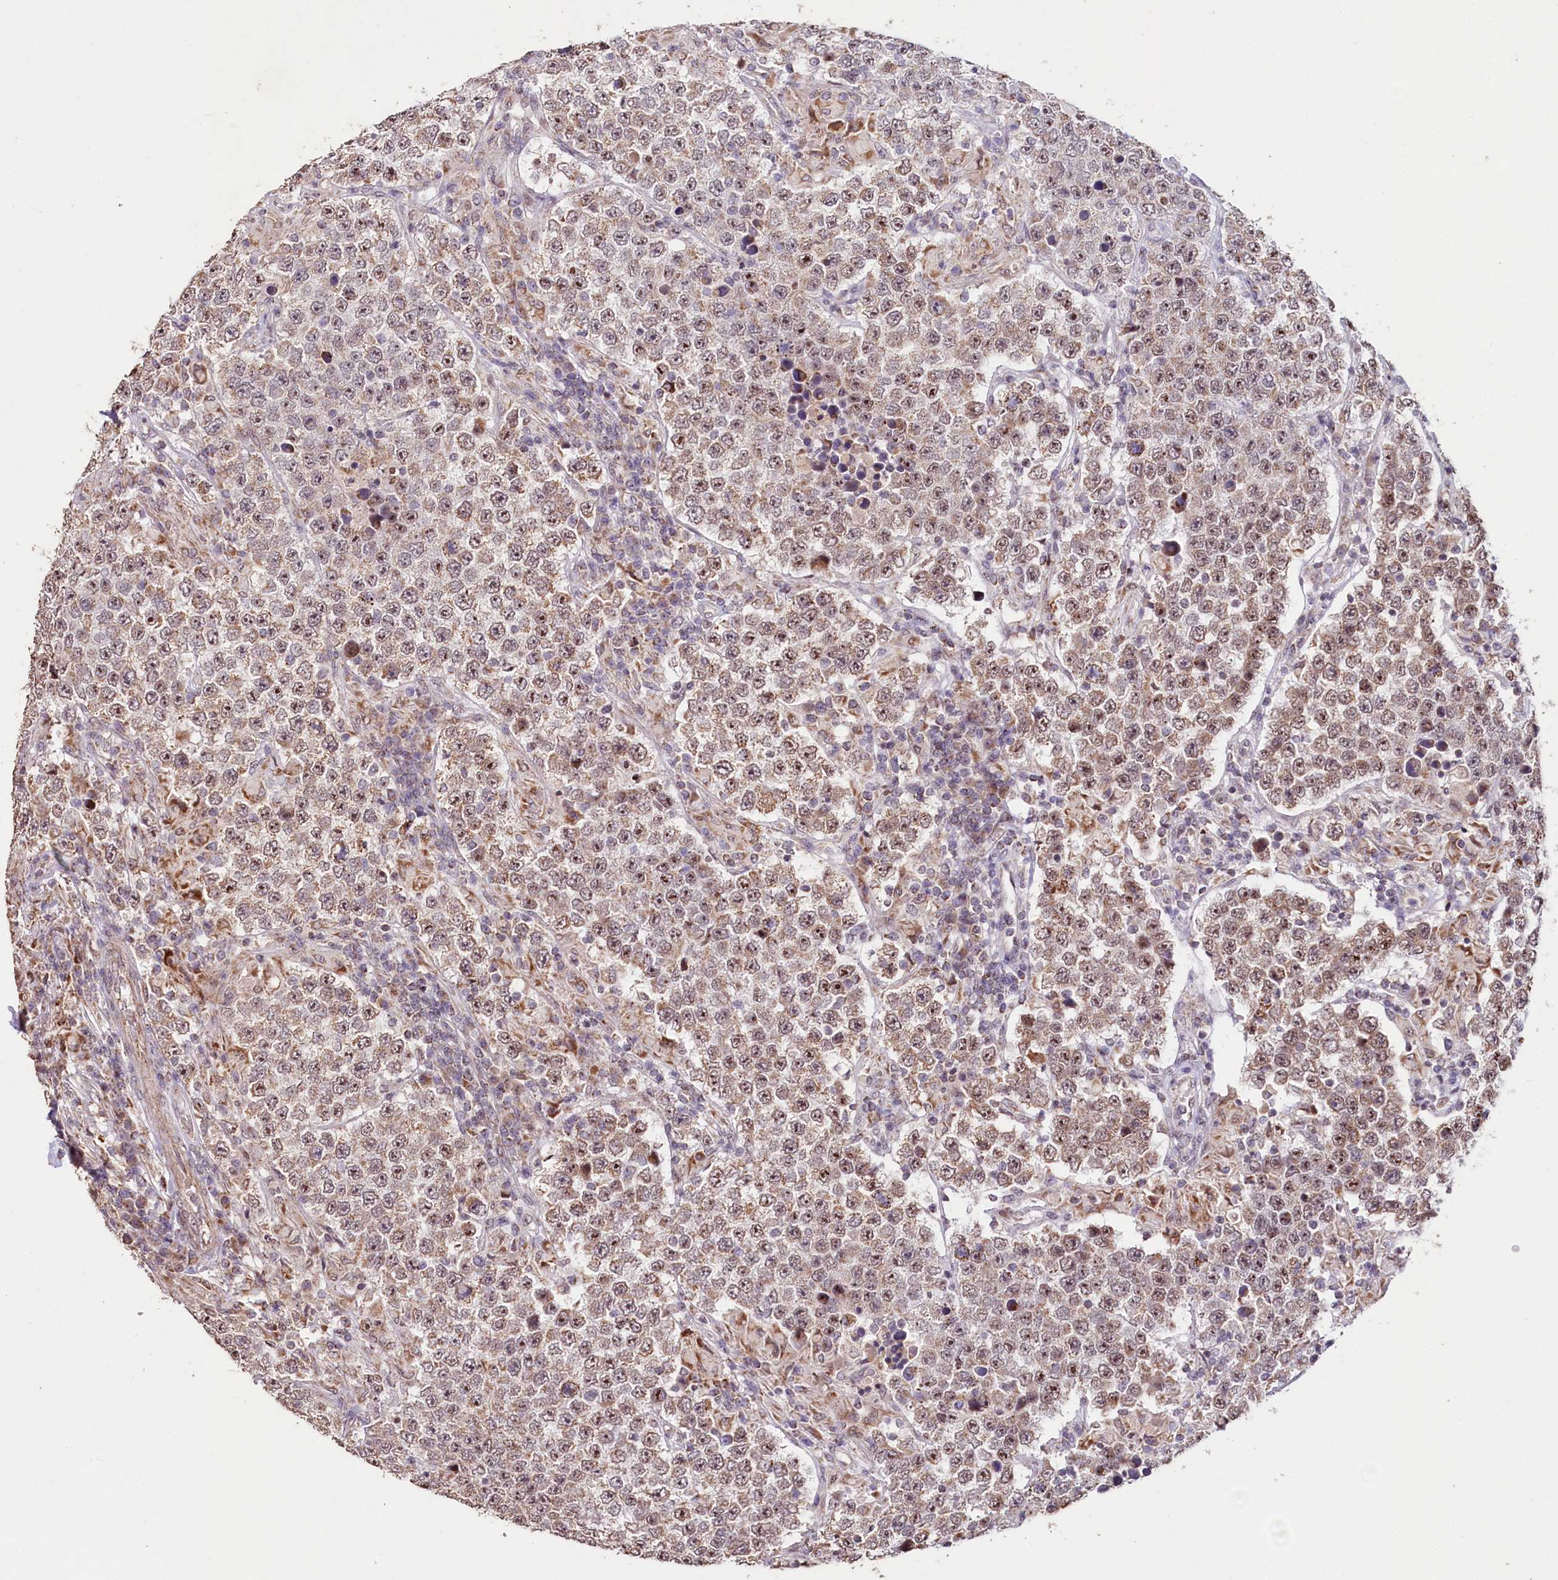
{"staining": {"intensity": "moderate", "quantity": ">75%", "location": "cytoplasmic/membranous,nuclear"}, "tissue": "testis cancer", "cell_type": "Tumor cells", "image_type": "cancer", "snomed": [{"axis": "morphology", "description": "Normal tissue, NOS"}, {"axis": "morphology", "description": "Urothelial carcinoma, High grade"}, {"axis": "morphology", "description": "Seminoma, NOS"}, {"axis": "morphology", "description": "Carcinoma, Embryonal, NOS"}, {"axis": "topography", "description": "Urinary bladder"}, {"axis": "topography", "description": "Testis"}], "caption": "A brown stain highlights moderate cytoplasmic/membranous and nuclear positivity of a protein in testis cancer tumor cells.", "gene": "PDE6D", "patient": {"sex": "male", "age": 41}}